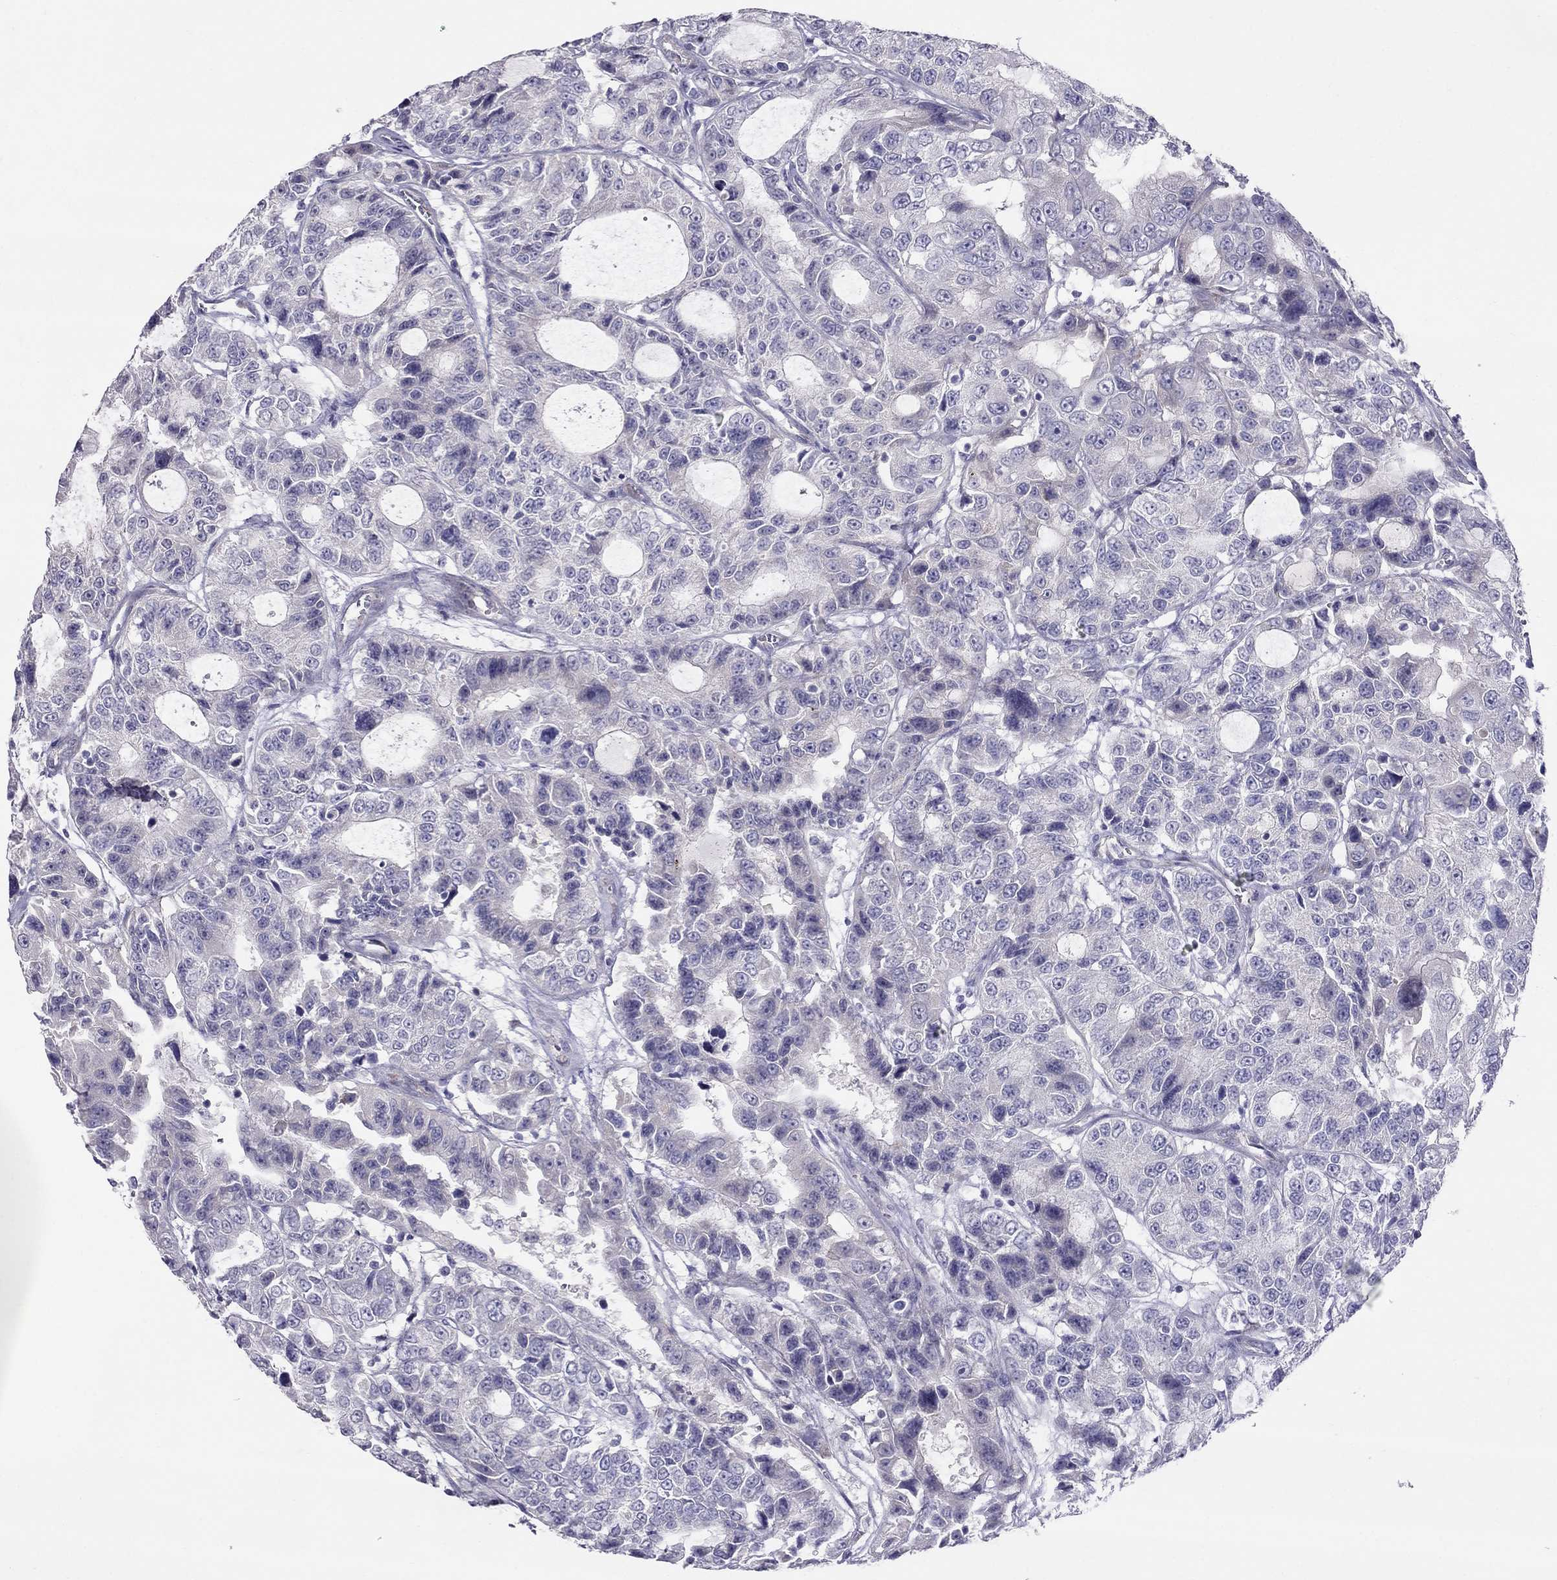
{"staining": {"intensity": "negative", "quantity": "none", "location": "none"}, "tissue": "urothelial cancer", "cell_type": "Tumor cells", "image_type": "cancer", "snomed": [{"axis": "morphology", "description": "Urothelial carcinoma, NOS"}, {"axis": "morphology", "description": "Urothelial carcinoma, High grade"}, {"axis": "topography", "description": "Urinary bladder"}], "caption": "DAB (3,3'-diaminobenzidine) immunohistochemical staining of urothelial cancer reveals no significant staining in tumor cells. (Immunohistochemistry (ihc), brightfield microscopy, high magnification).", "gene": "SPINT4", "patient": {"sex": "female", "age": 73}}